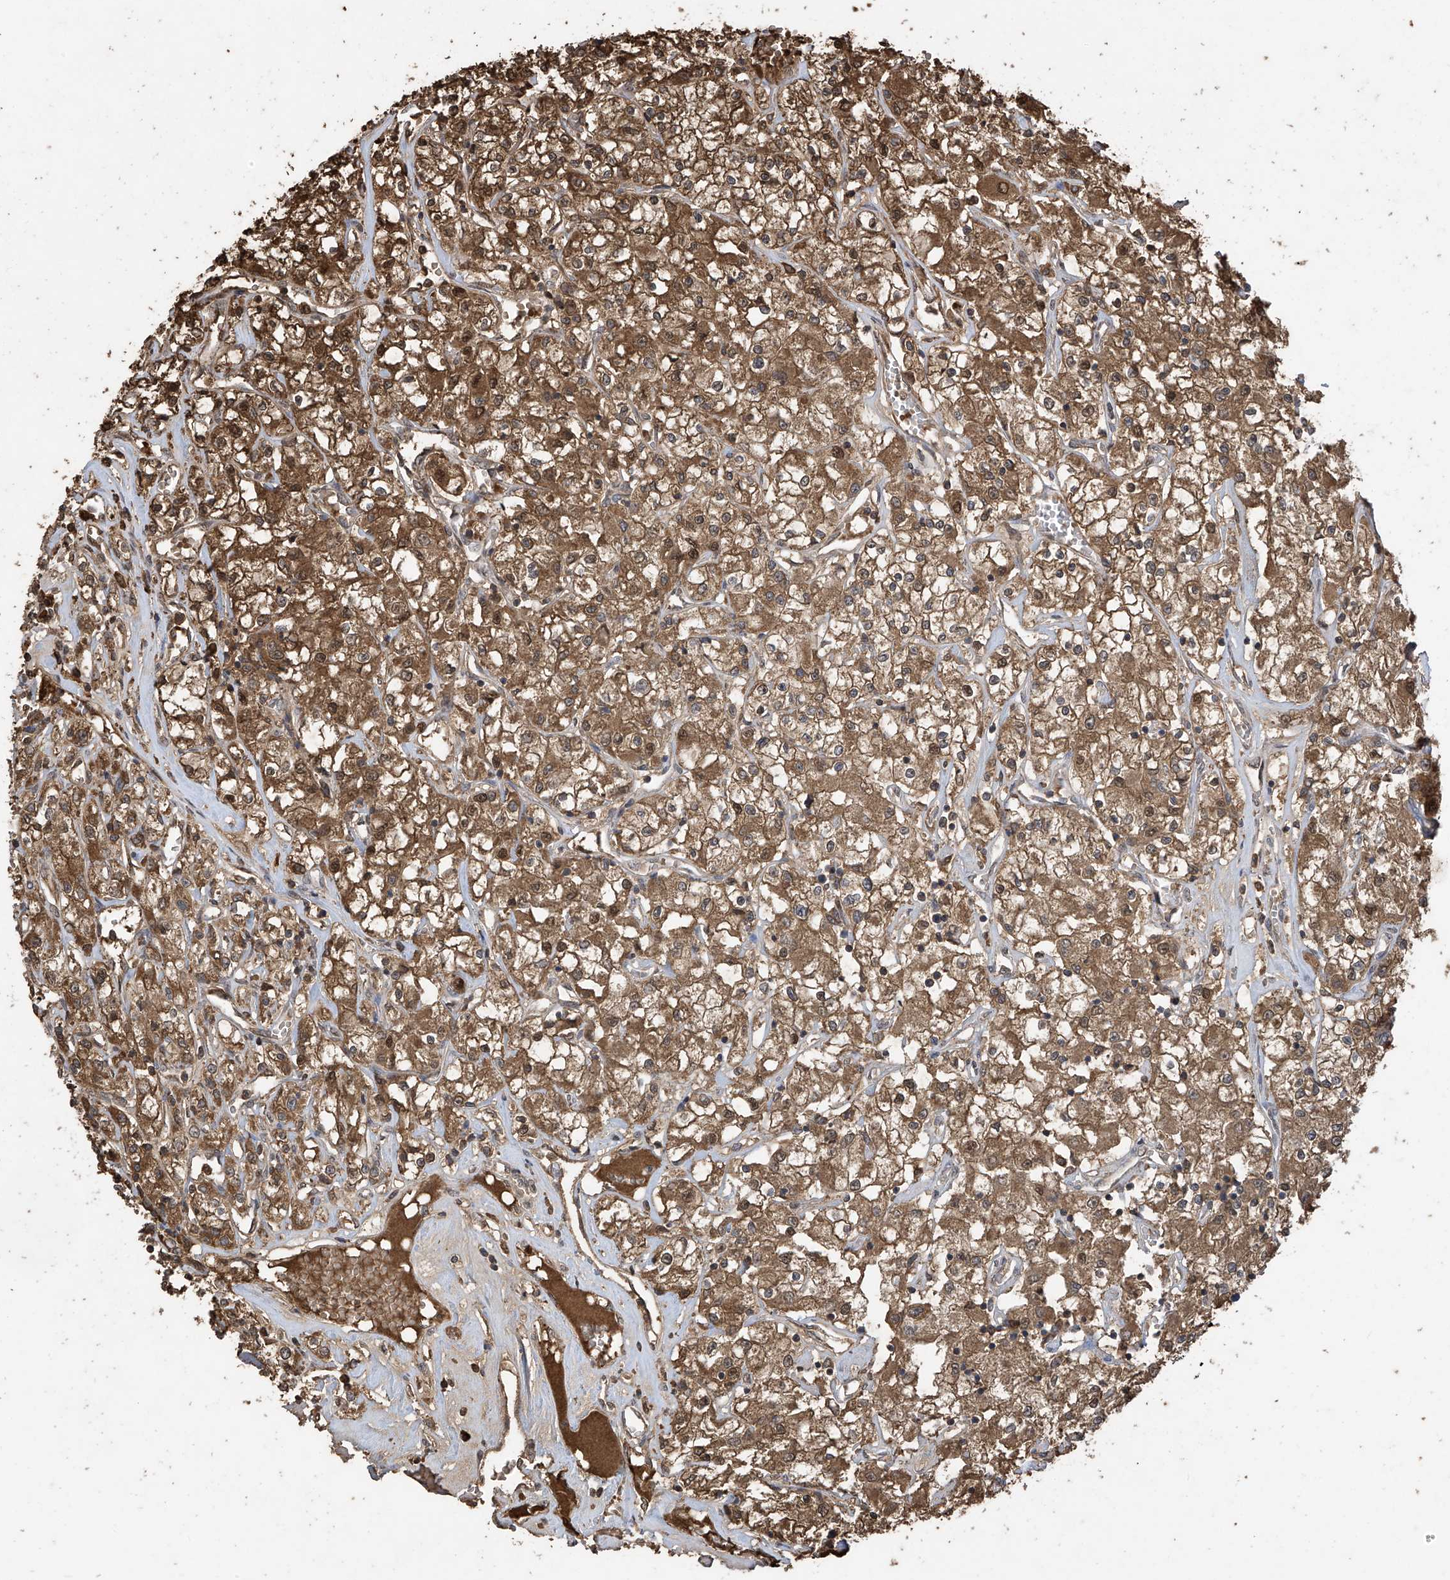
{"staining": {"intensity": "moderate", "quantity": ">75%", "location": "cytoplasmic/membranous,nuclear"}, "tissue": "renal cancer", "cell_type": "Tumor cells", "image_type": "cancer", "snomed": [{"axis": "morphology", "description": "Adenocarcinoma, NOS"}, {"axis": "topography", "description": "Kidney"}], "caption": "This micrograph demonstrates immunohistochemistry (IHC) staining of human adenocarcinoma (renal), with medium moderate cytoplasmic/membranous and nuclear expression in about >75% of tumor cells.", "gene": "PNPT1", "patient": {"sex": "female", "age": 59}}